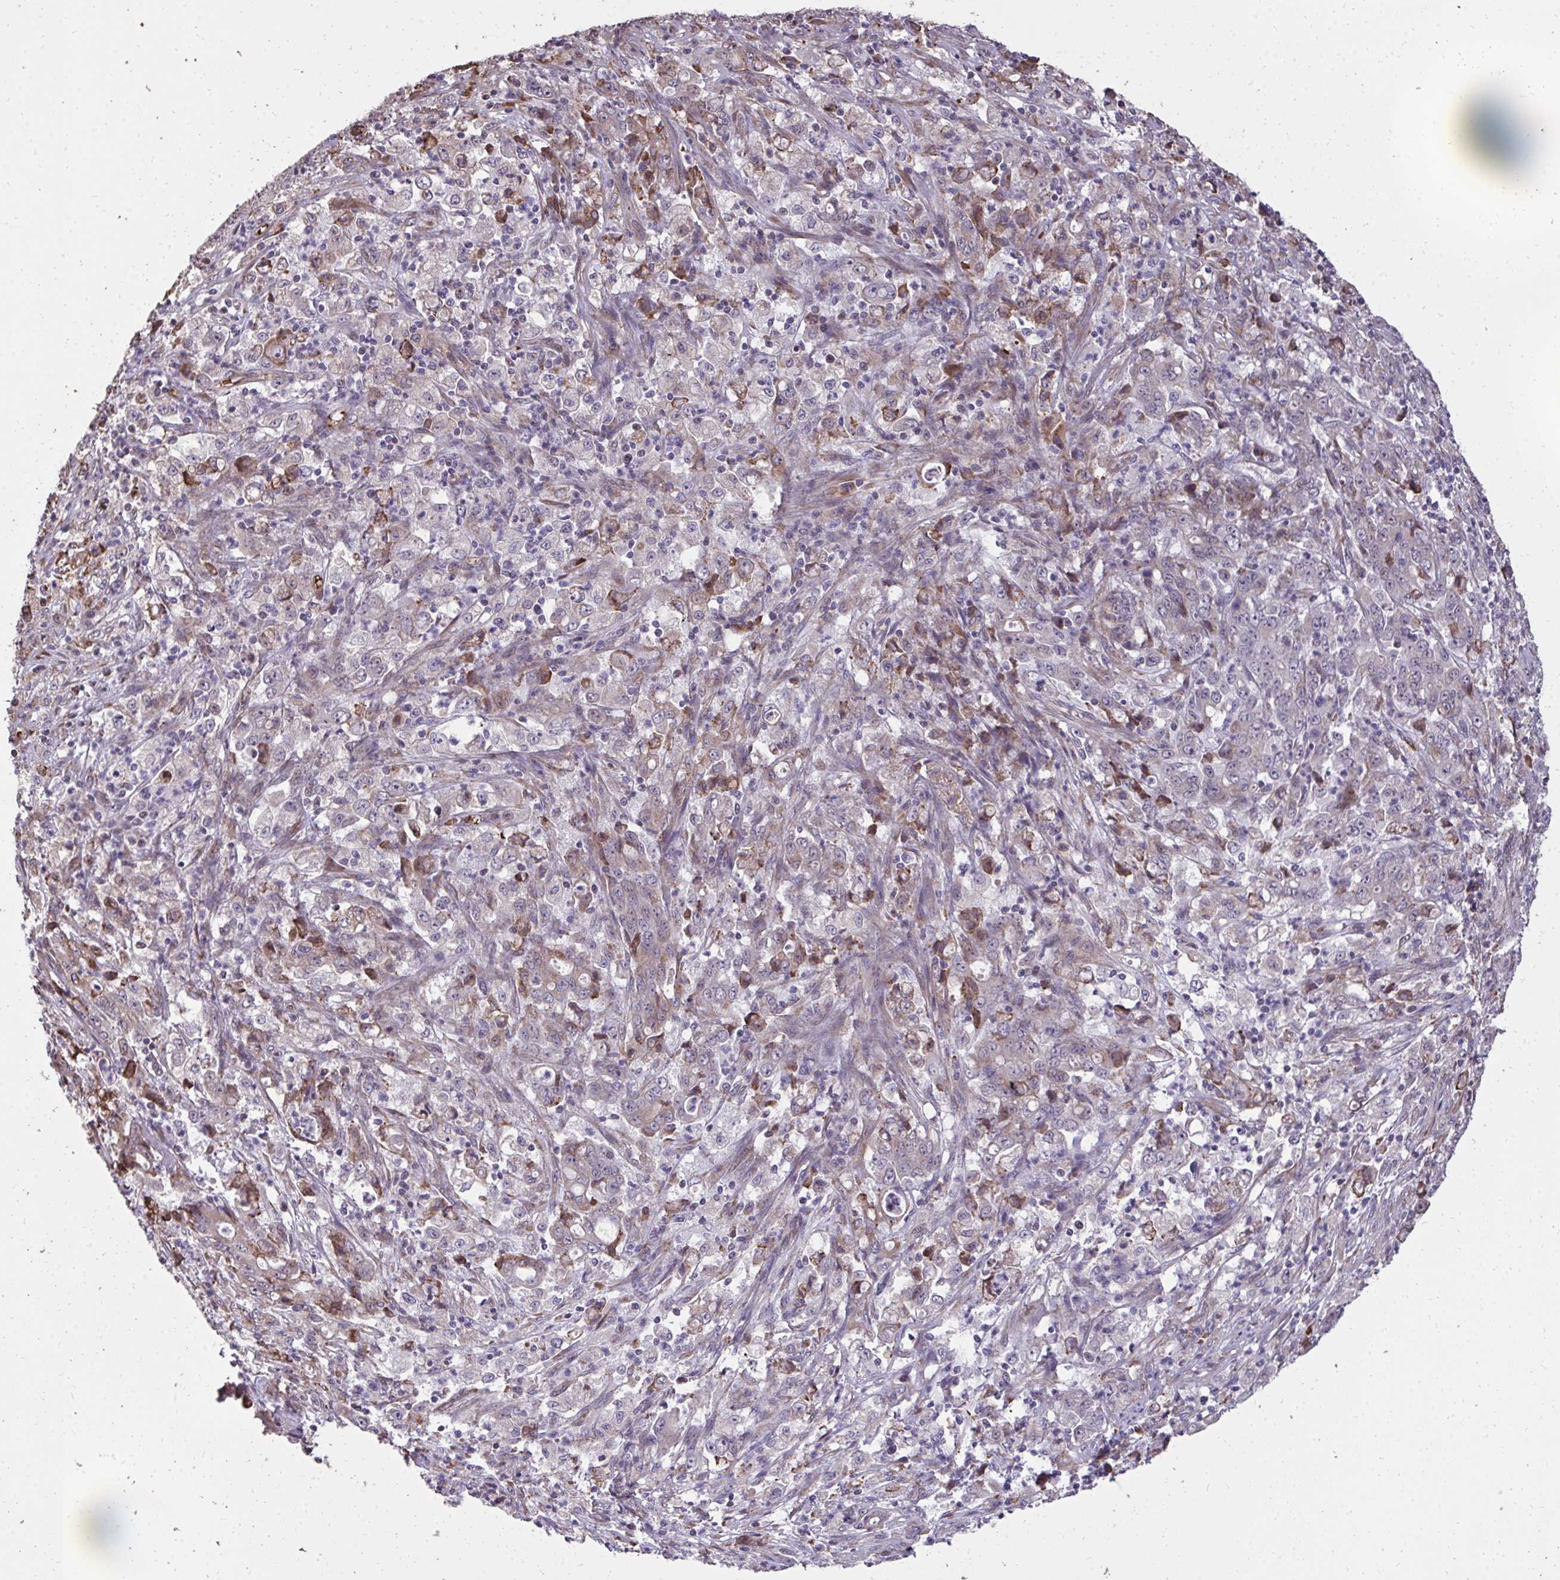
{"staining": {"intensity": "negative", "quantity": "none", "location": "none"}, "tissue": "stomach cancer", "cell_type": "Tumor cells", "image_type": "cancer", "snomed": [{"axis": "morphology", "description": "Adenocarcinoma, NOS"}, {"axis": "topography", "description": "Stomach, lower"}], "caption": "Human adenocarcinoma (stomach) stained for a protein using IHC demonstrates no positivity in tumor cells.", "gene": "FIBCD1", "patient": {"sex": "female", "age": 71}}